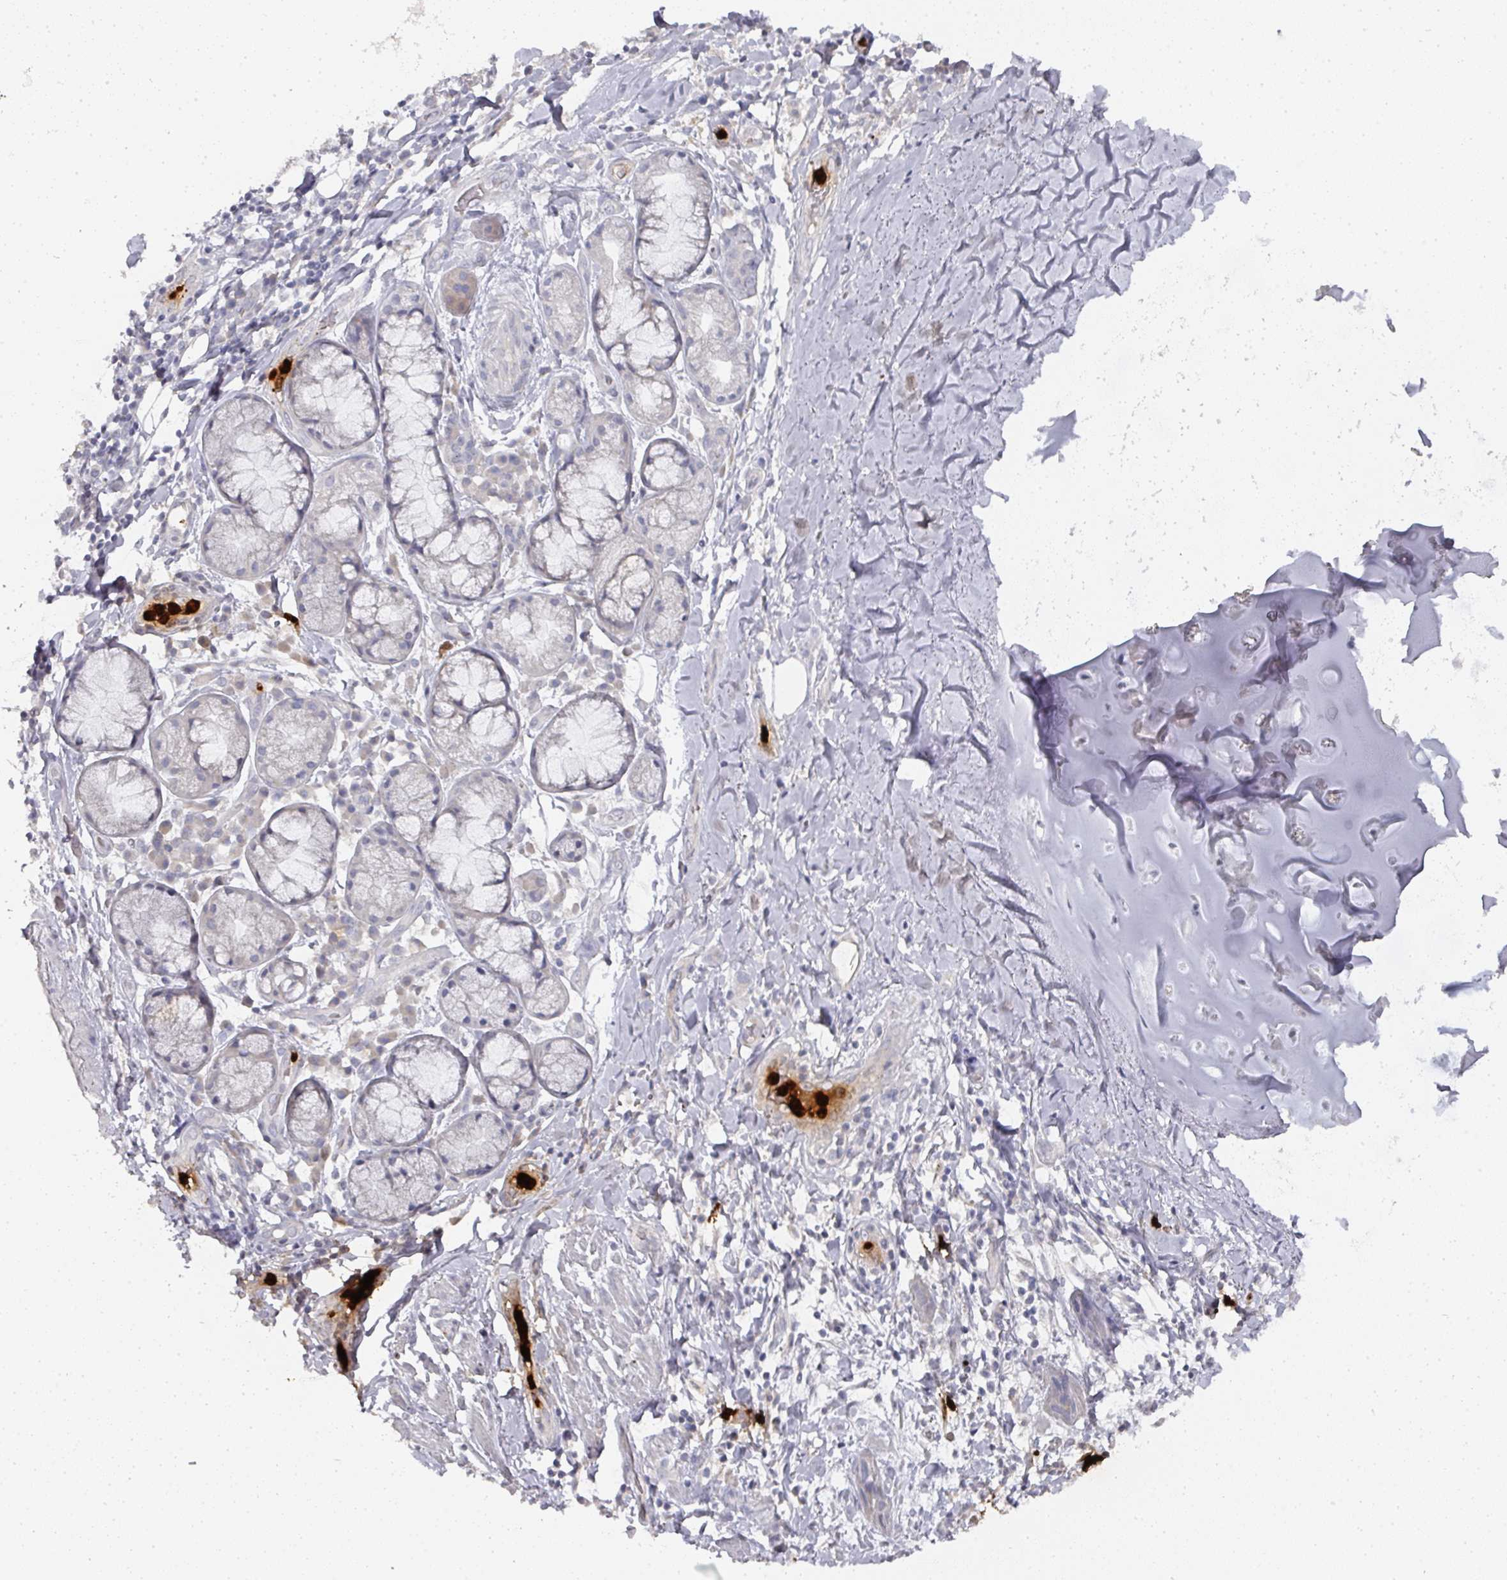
{"staining": {"intensity": "negative", "quantity": "none", "location": "none"}, "tissue": "adipose tissue", "cell_type": "Adipocytes", "image_type": "normal", "snomed": [{"axis": "morphology", "description": "Normal tissue, NOS"}, {"axis": "morphology", "description": "Squamous cell carcinoma, NOS"}, {"axis": "topography", "description": "Bronchus"}, {"axis": "topography", "description": "Lung"}], "caption": "Immunohistochemical staining of benign human adipose tissue exhibits no significant positivity in adipocytes. (IHC, brightfield microscopy, high magnification).", "gene": "CAMP", "patient": {"sex": "female", "age": 70}}